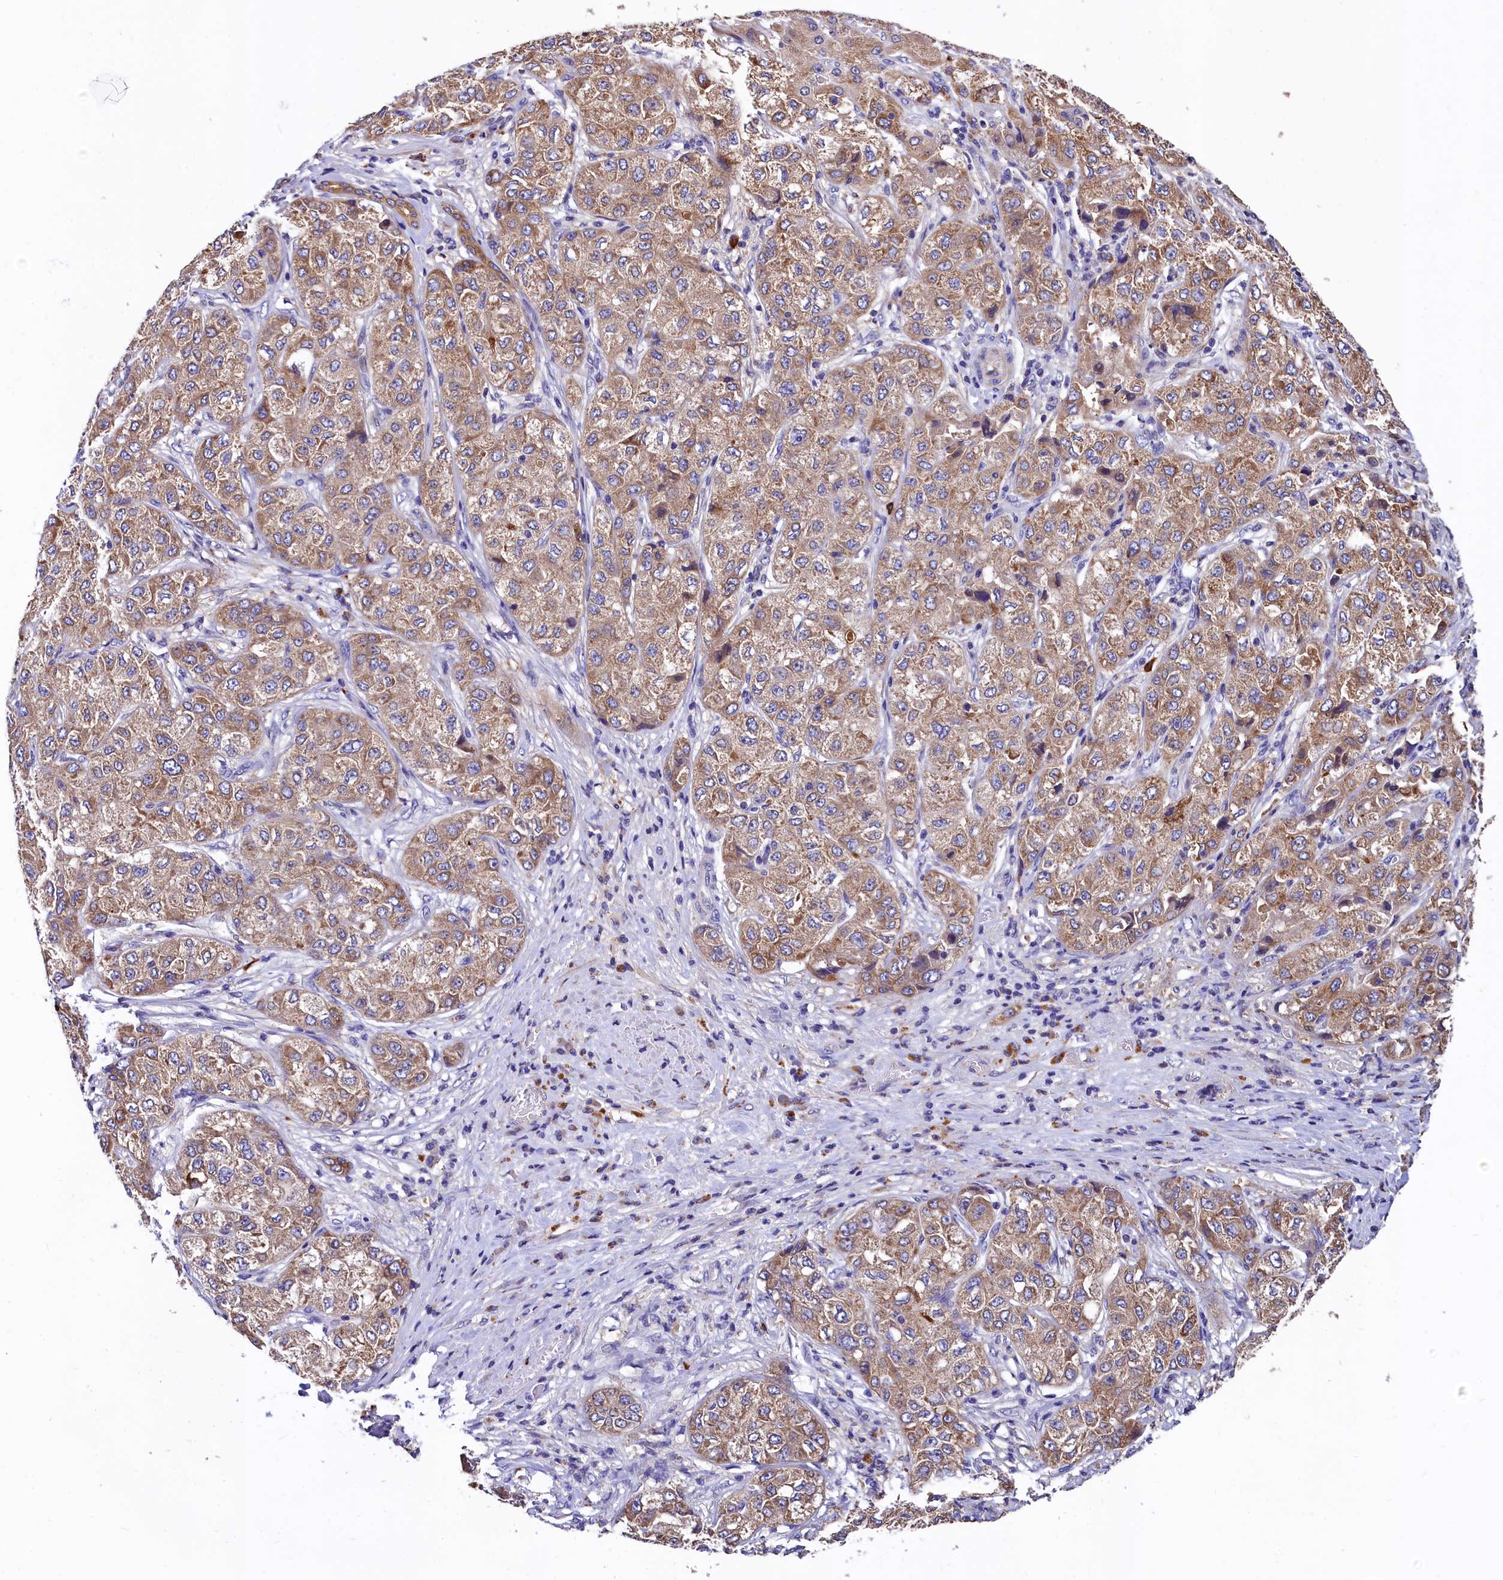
{"staining": {"intensity": "moderate", "quantity": ">75%", "location": "cytoplasmic/membranous"}, "tissue": "liver cancer", "cell_type": "Tumor cells", "image_type": "cancer", "snomed": [{"axis": "morphology", "description": "Carcinoma, Hepatocellular, NOS"}, {"axis": "topography", "description": "Liver"}], "caption": "Protein expression analysis of human liver hepatocellular carcinoma reveals moderate cytoplasmic/membranous positivity in approximately >75% of tumor cells.", "gene": "EPS8L2", "patient": {"sex": "male", "age": 80}}